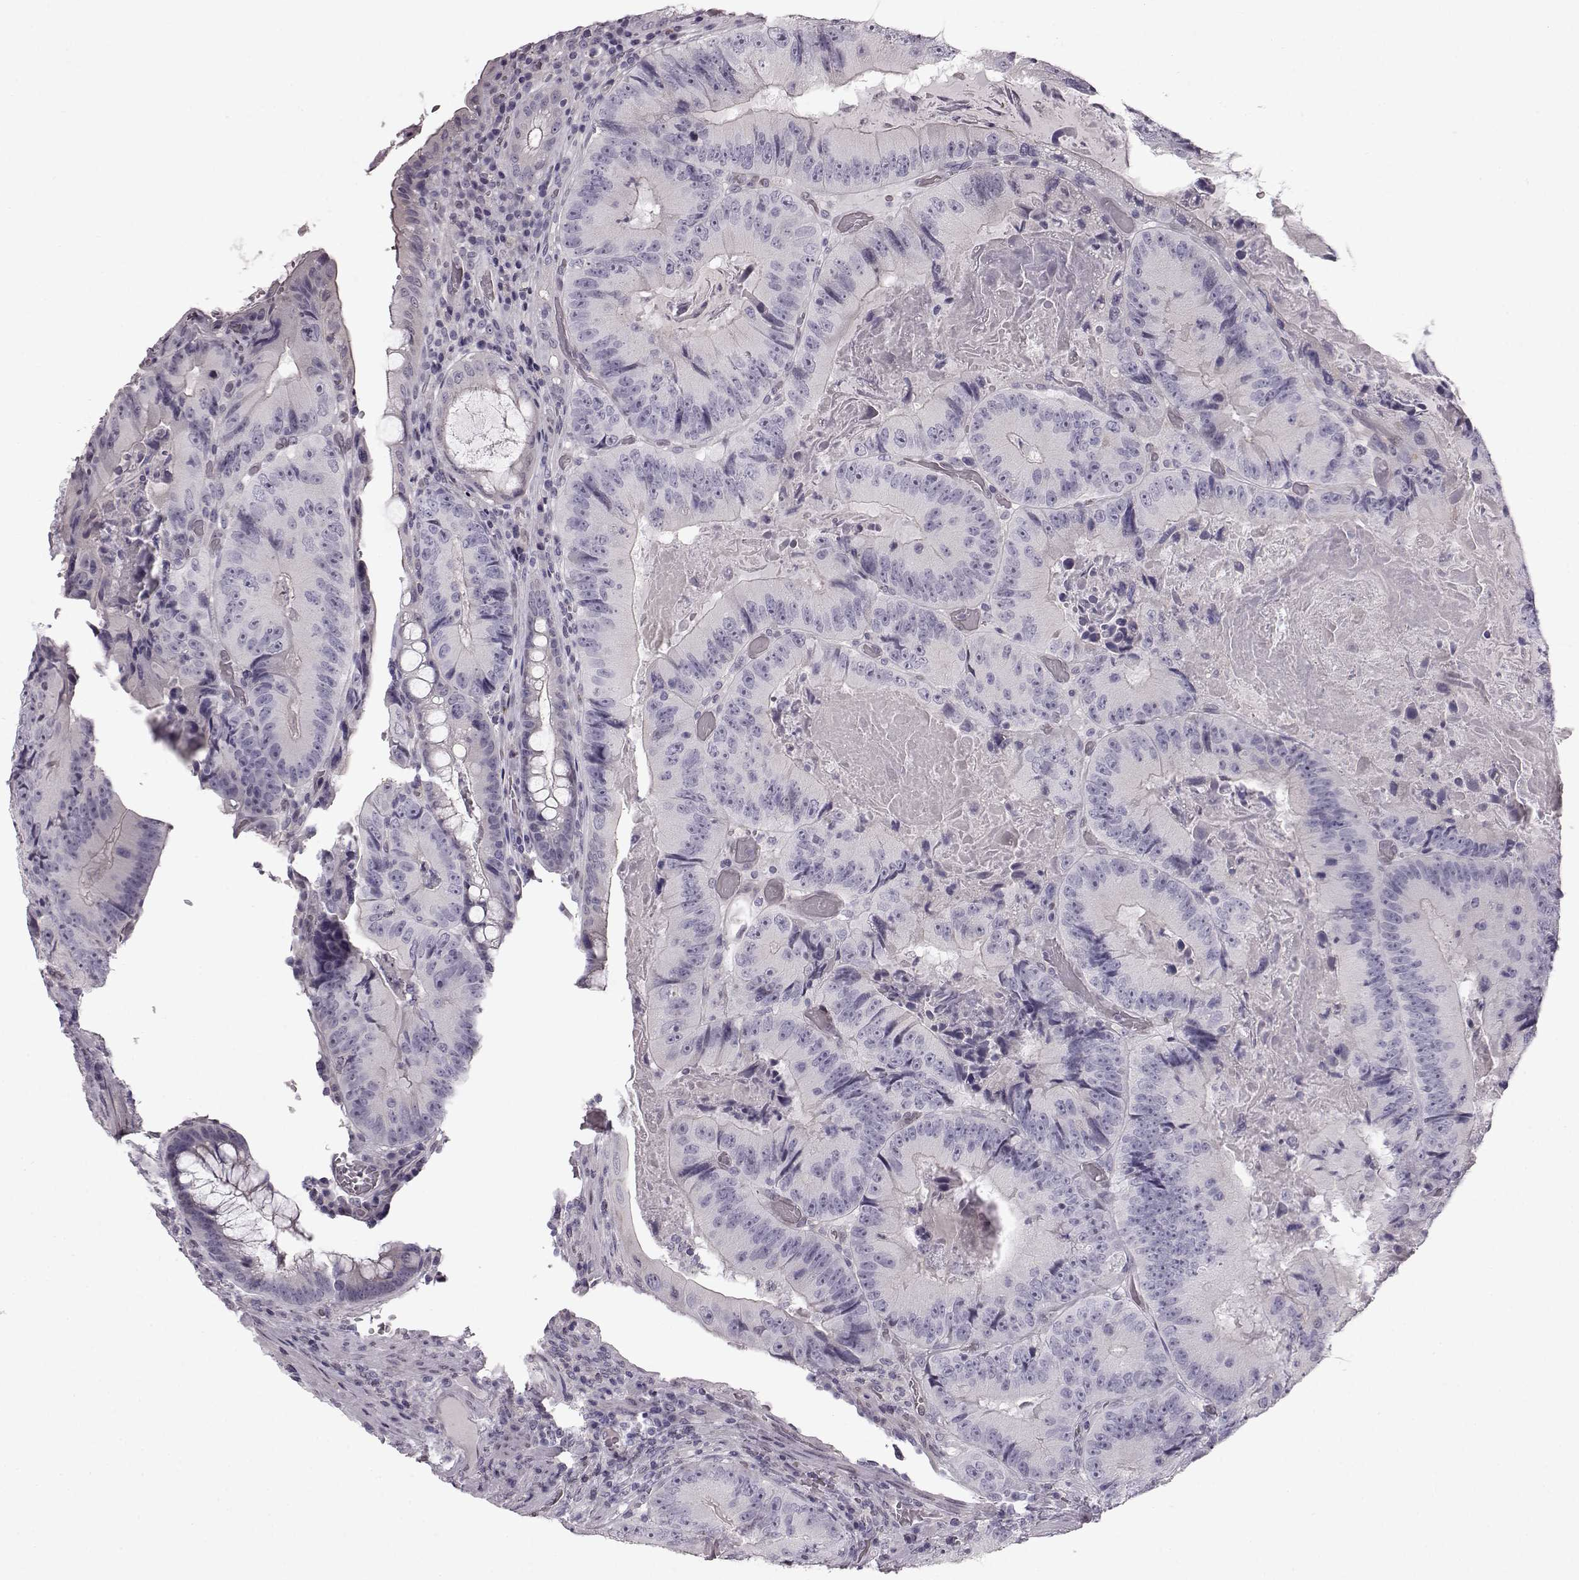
{"staining": {"intensity": "negative", "quantity": "none", "location": "none"}, "tissue": "colorectal cancer", "cell_type": "Tumor cells", "image_type": "cancer", "snomed": [{"axis": "morphology", "description": "Adenocarcinoma, NOS"}, {"axis": "topography", "description": "Colon"}], "caption": "DAB (3,3'-diaminobenzidine) immunohistochemical staining of colorectal adenocarcinoma exhibits no significant expression in tumor cells.", "gene": "TCHHL1", "patient": {"sex": "female", "age": 86}}